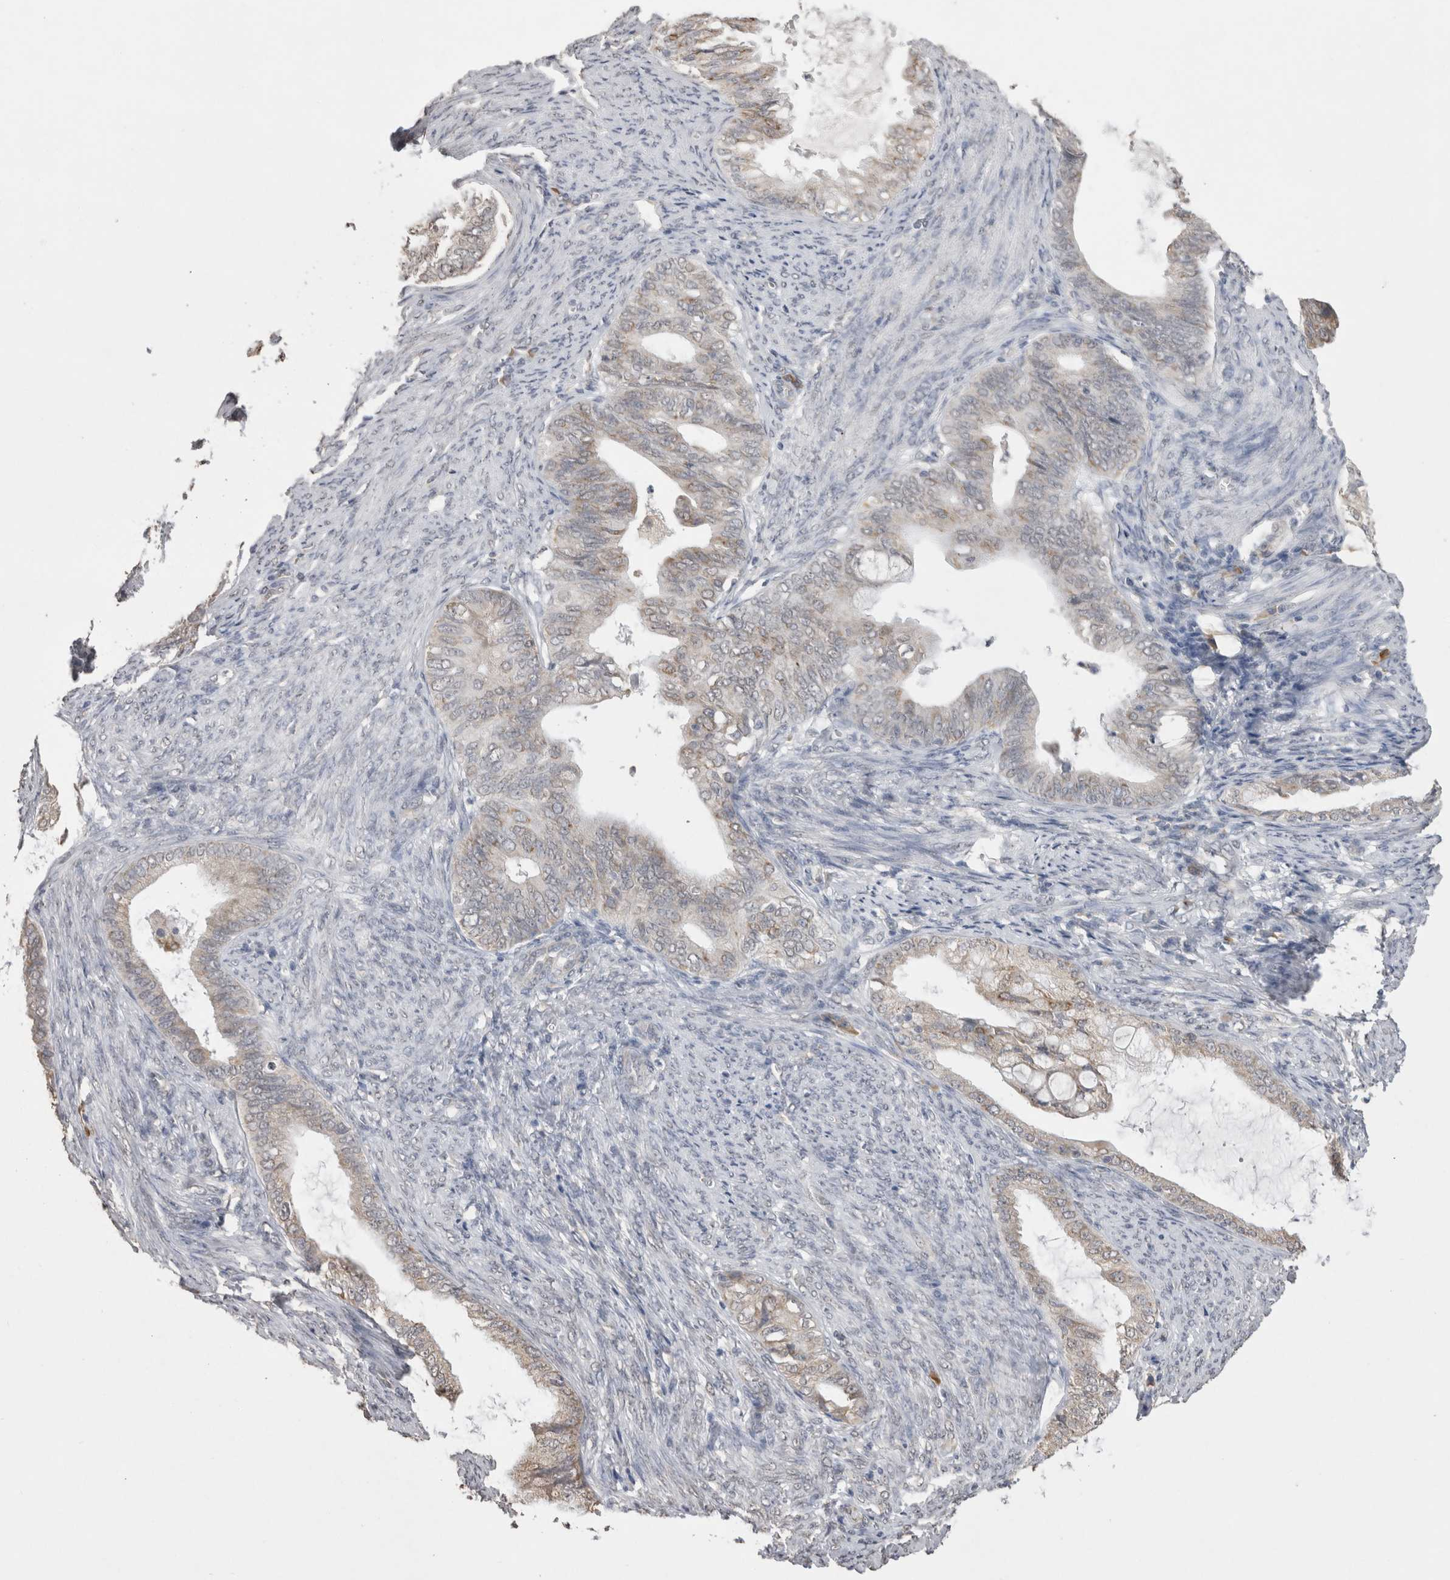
{"staining": {"intensity": "negative", "quantity": "none", "location": "none"}, "tissue": "endometrial cancer", "cell_type": "Tumor cells", "image_type": "cancer", "snomed": [{"axis": "morphology", "description": "Adenocarcinoma, NOS"}, {"axis": "topography", "description": "Endometrium"}], "caption": "Immunohistochemistry (IHC) micrograph of neoplastic tissue: human adenocarcinoma (endometrial) stained with DAB displays no significant protein staining in tumor cells.", "gene": "NOMO1", "patient": {"sex": "female", "age": 86}}